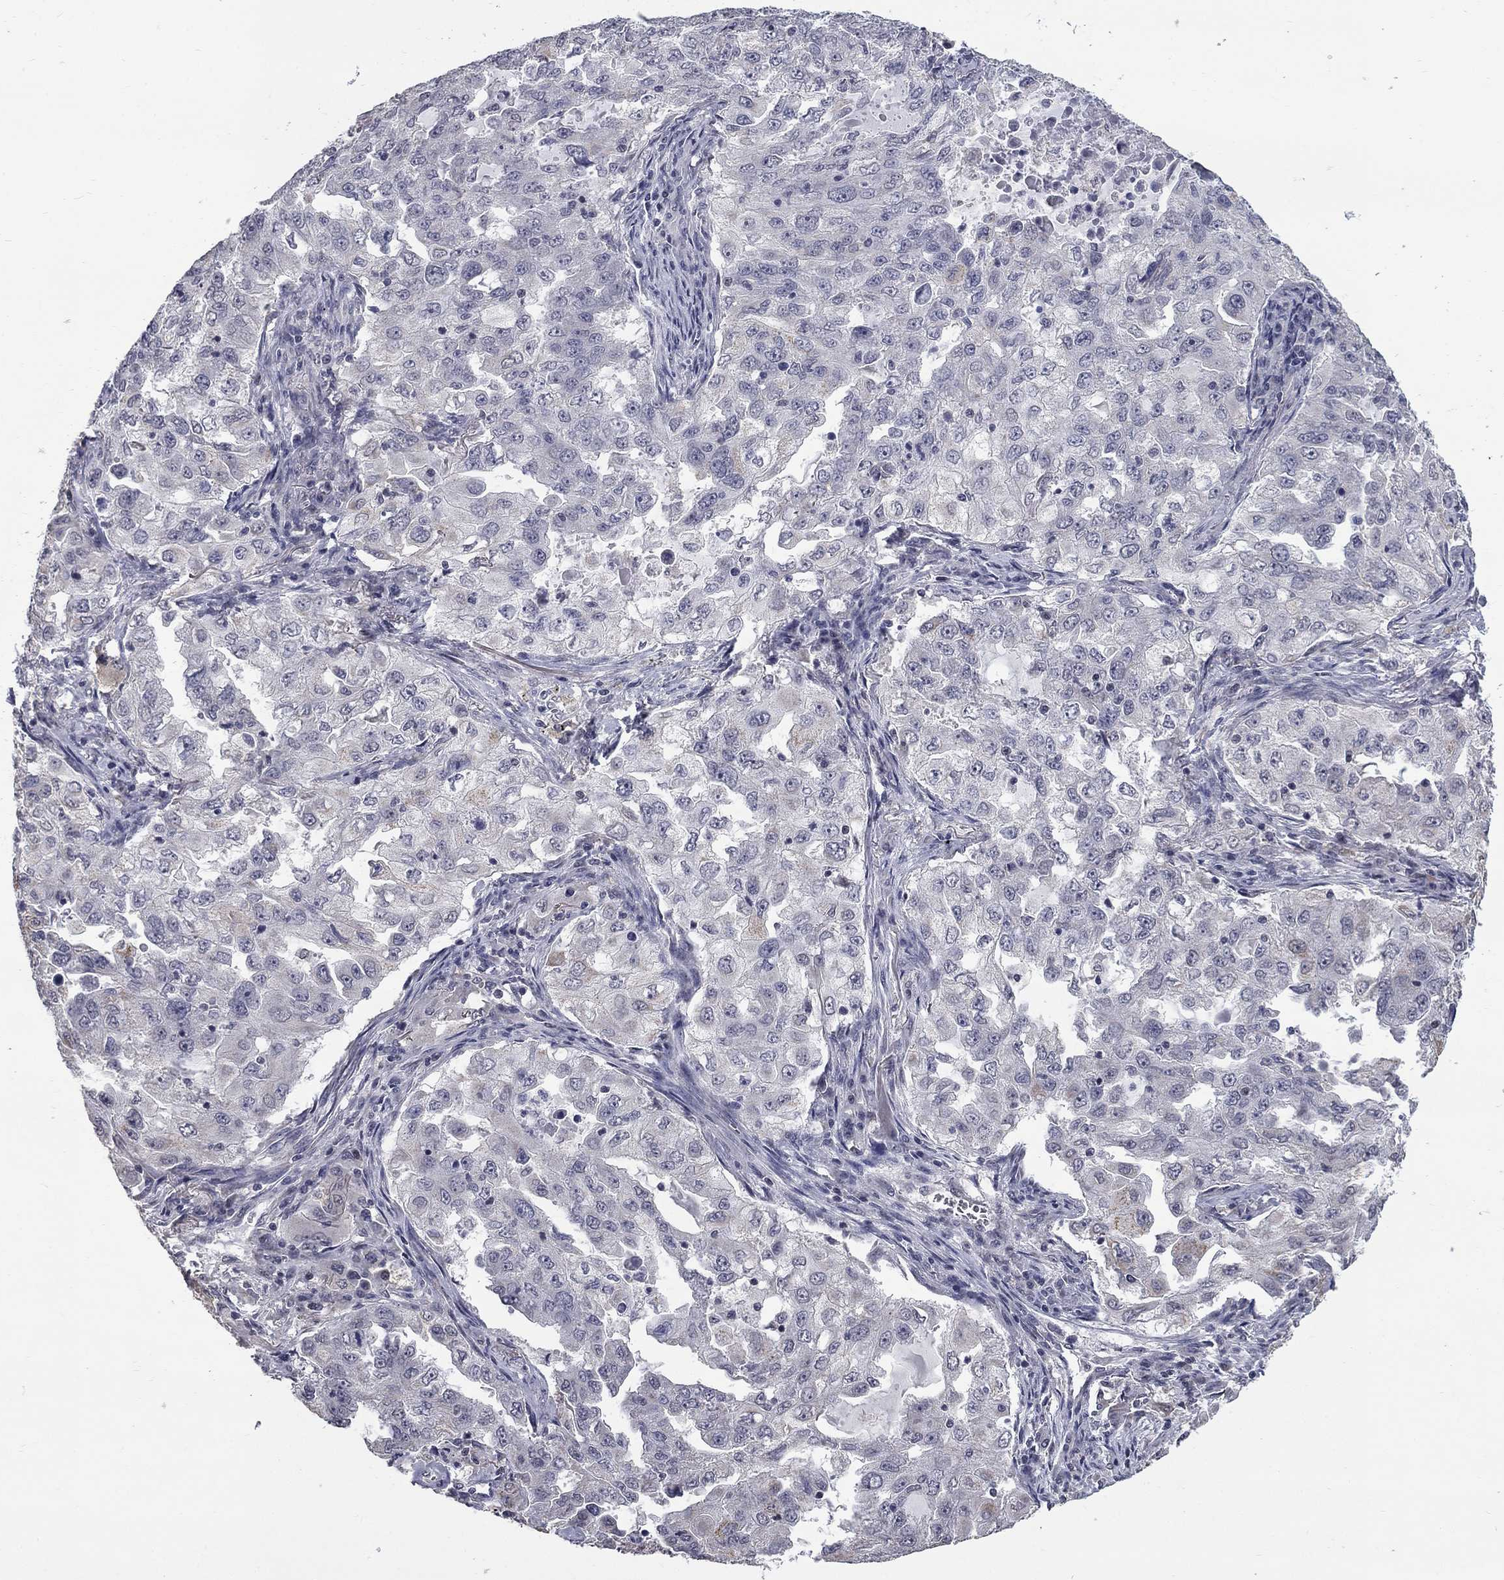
{"staining": {"intensity": "negative", "quantity": "none", "location": "none"}, "tissue": "lung cancer", "cell_type": "Tumor cells", "image_type": "cancer", "snomed": [{"axis": "morphology", "description": "Adenocarcinoma, NOS"}, {"axis": "topography", "description": "Lung"}], "caption": "DAB (3,3'-diaminobenzidine) immunohistochemical staining of human lung cancer displays no significant staining in tumor cells.", "gene": "SPATA33", "patient": {"sex": "female", "age": 61}}